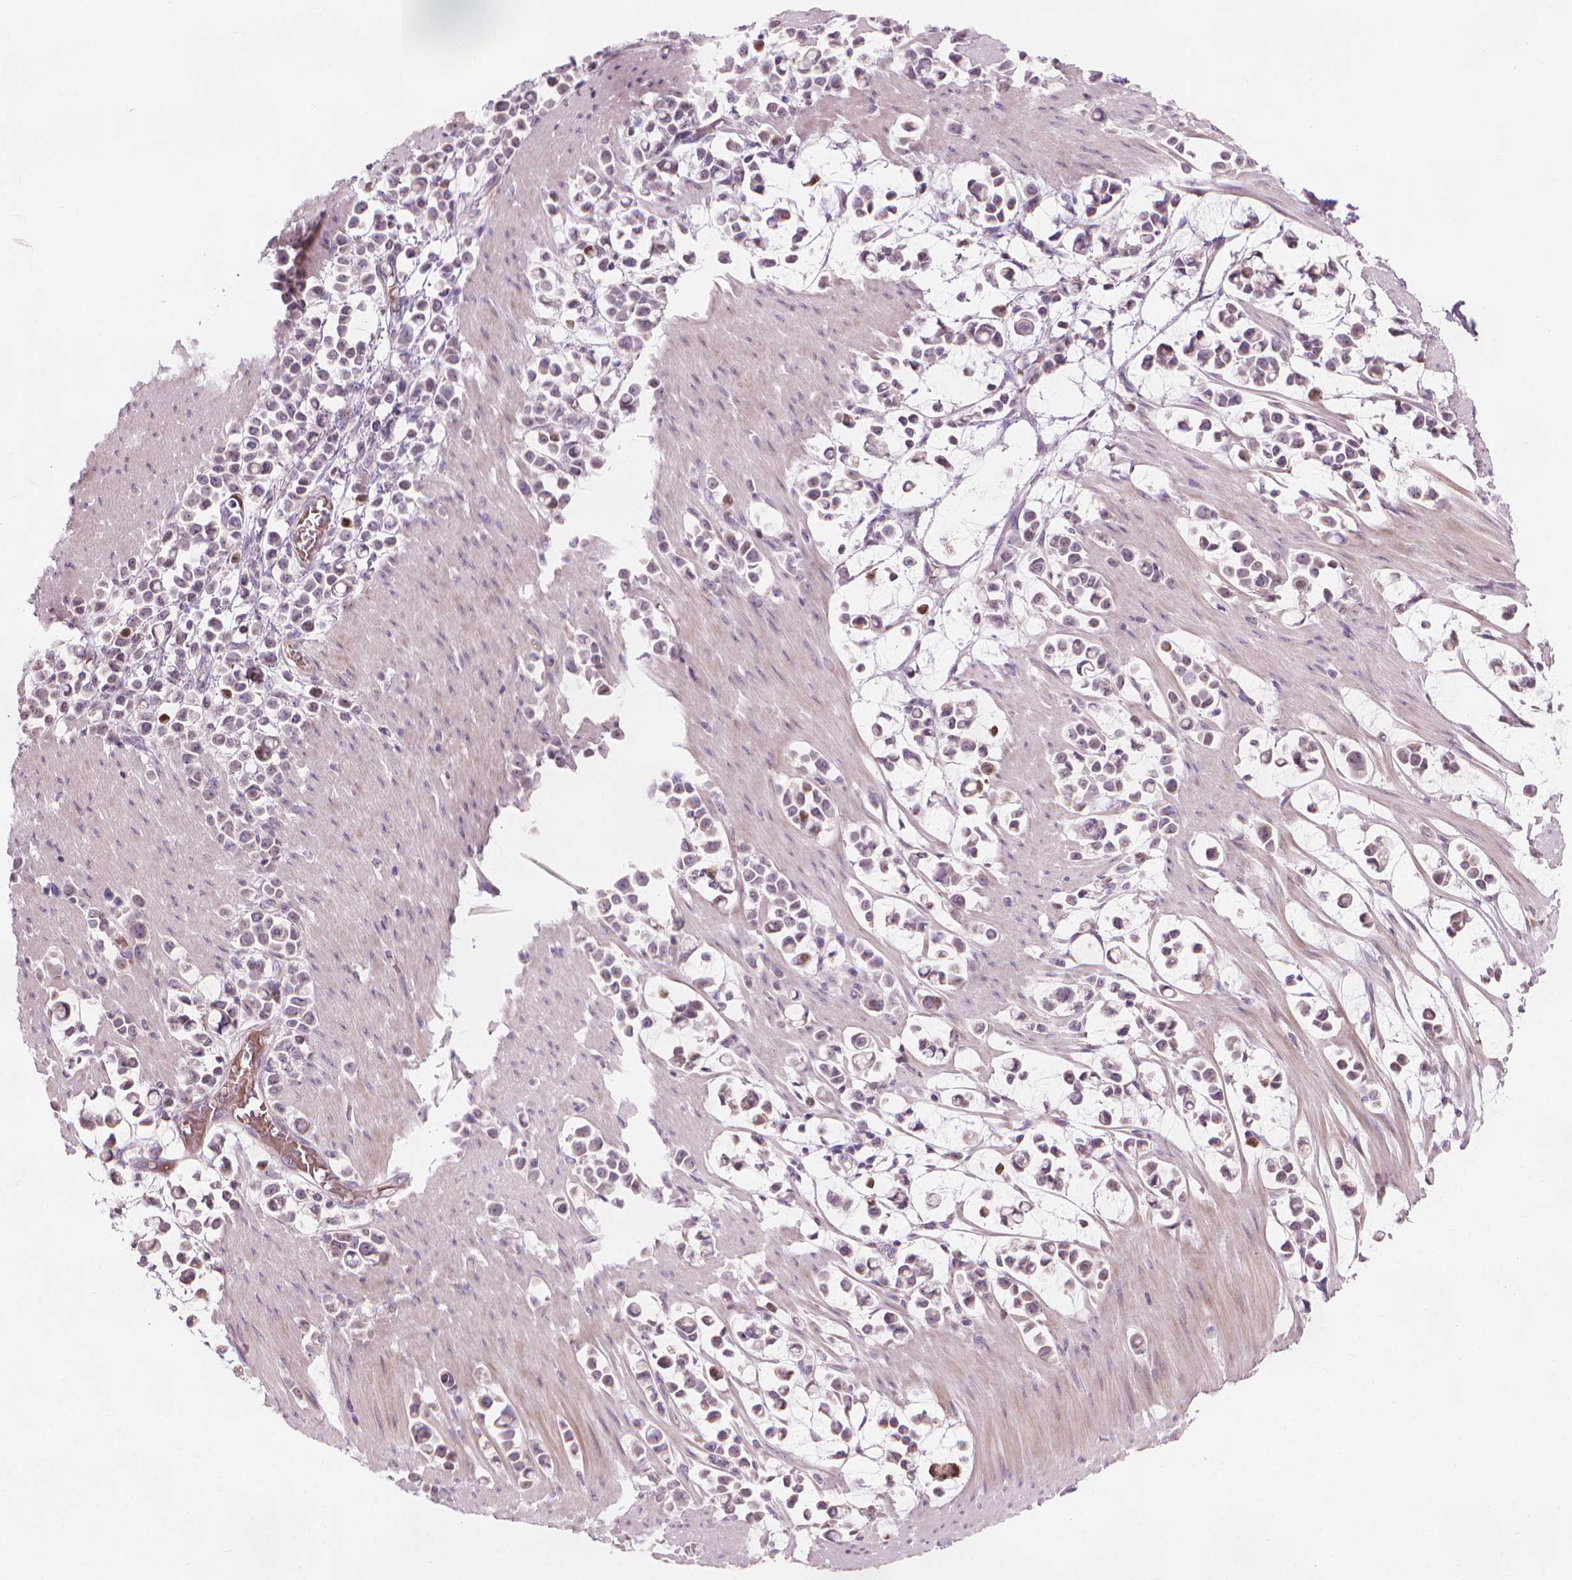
{"staining": {"intensity": "negative", "quantity": "none", "location": "none"}, "tissue": "stomach cancer", "cell_type": "Tumor cells", "image_type": "cancer", "snomed": [{"axis": "morphology", "description": "Adenocarcinoma, NOS"}, {"axis": "topography", "description": "Stomach"}], "caption": "The immunohistochemistry micrograph has no significant expression in tumor cells of stomach cancer tissue.", "gene": "IFFO1", "patient": {"sex": "male", "age": 82}}